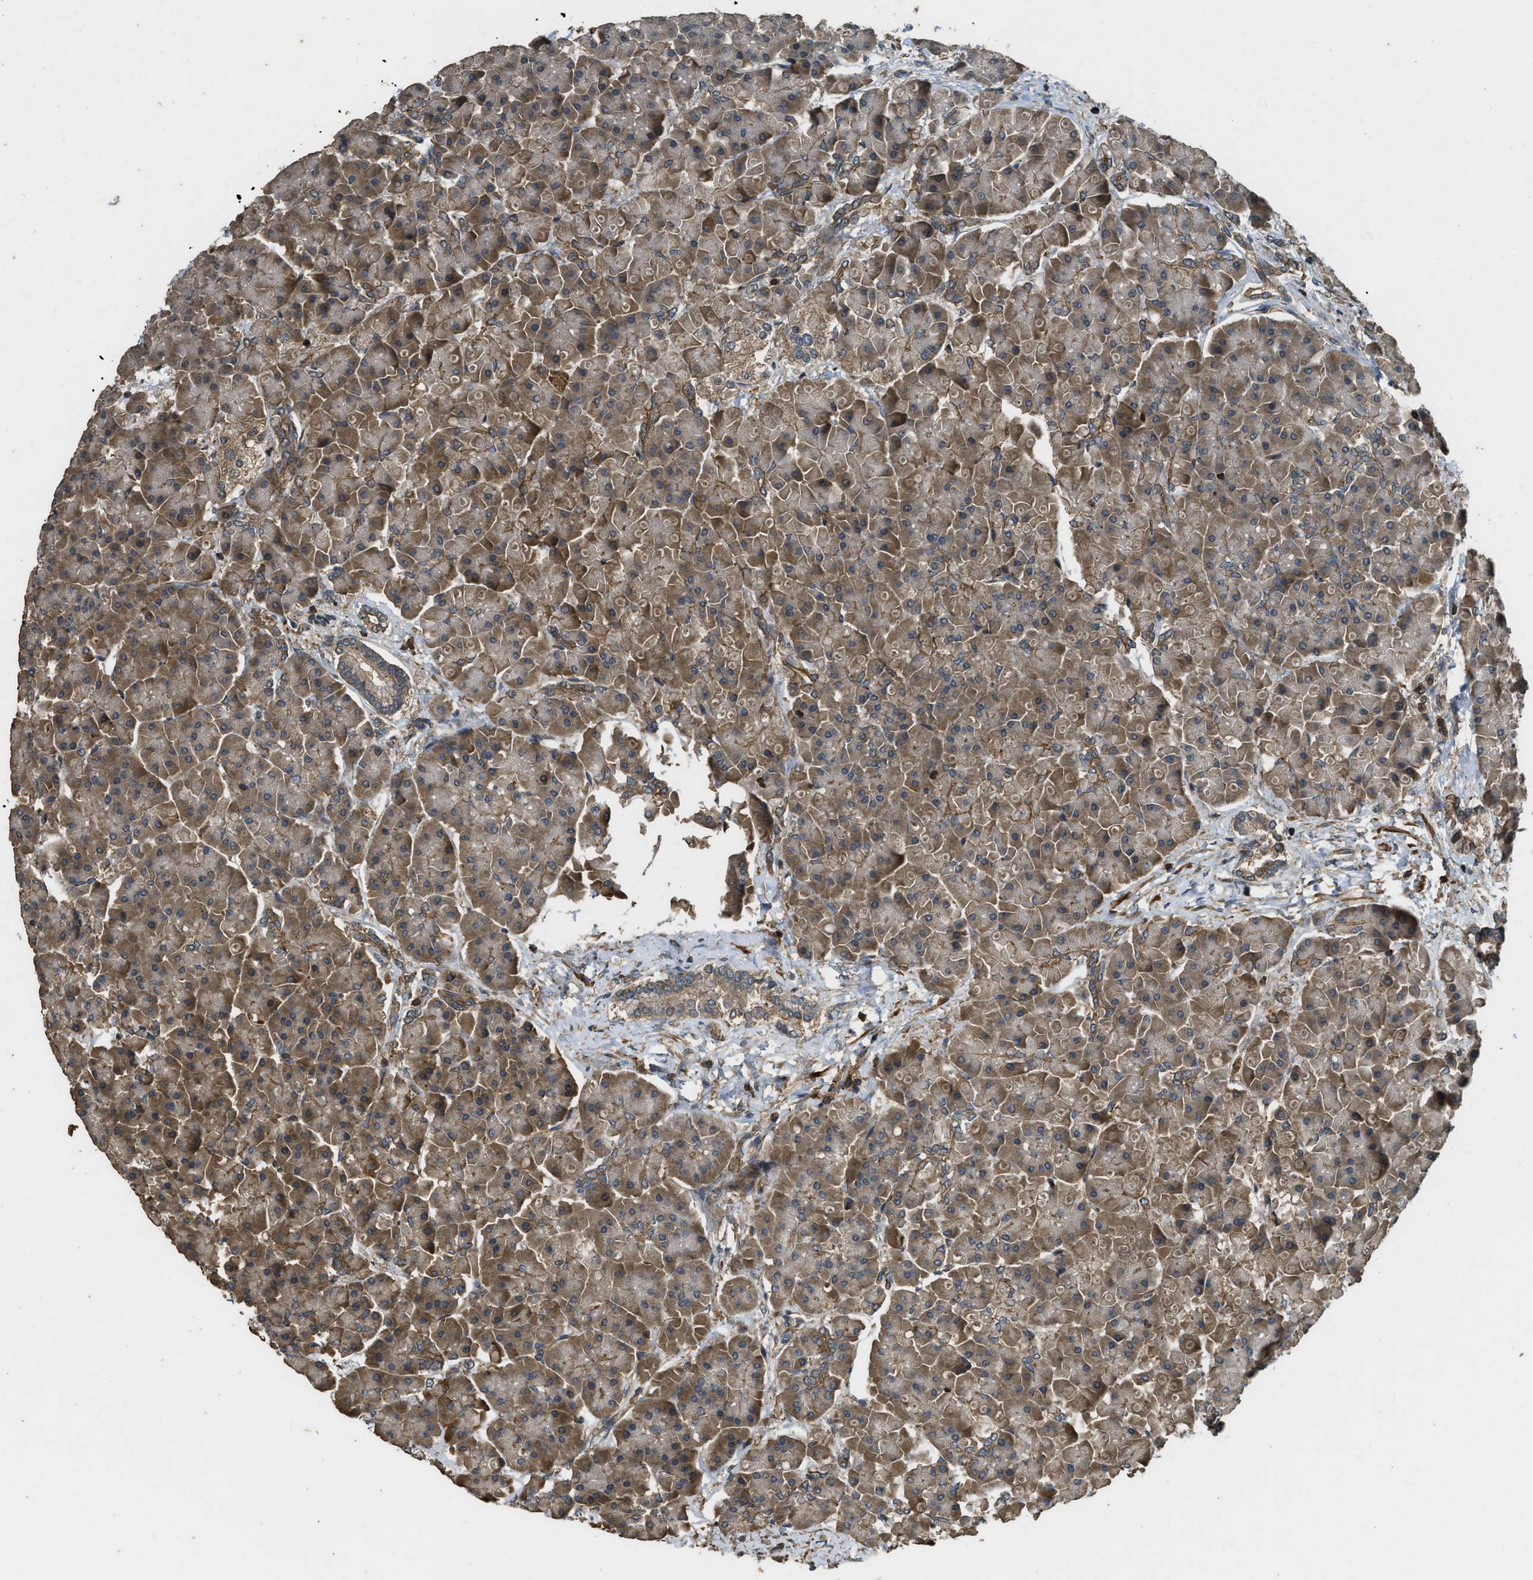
{"staining": {"intensity": "moderate", "quantity": ">75%", "location": "cytoplasmic/membranous"}, "tissue": "pancreas", "cell_type": "Exocrine glandular cells", "image_type": "normal", "snomed": [{"axis": "morphology", "description": "Normal tissue, NOS"}, {"axis": "topography", "description": "Pancreas"}], "caption": "This is a histology image of IHC staining of benign pancreas, which shows moderate staining in the cytoplasmic/membranous of exocrine glandular cells.", "gene": "PPP6R3", "patient": {"sex": "female", "age": 70}}